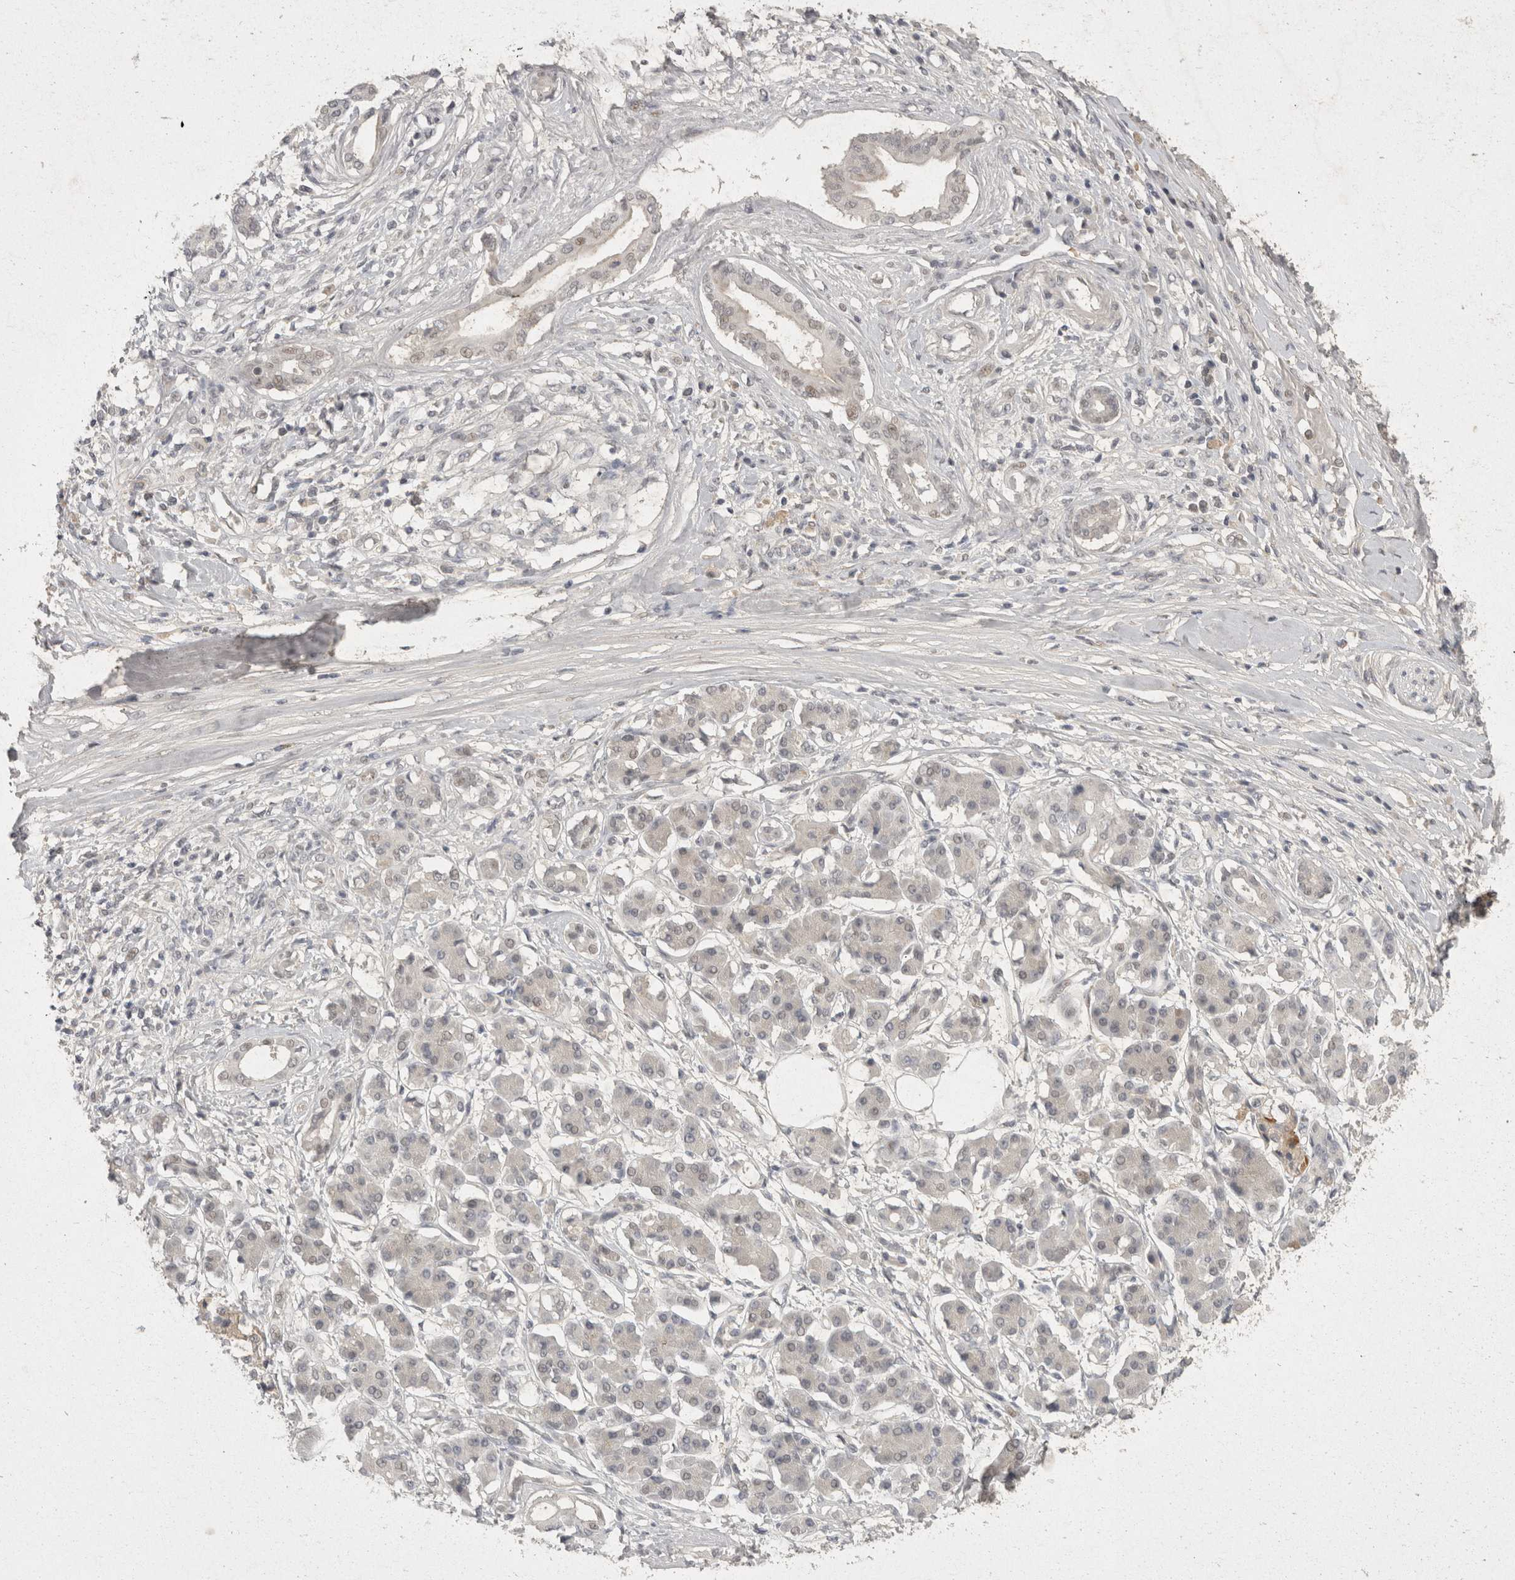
{"staining": {"intensity": "negative", "quantity": "none", "location": "none"}, "tissue": "pancreatic cancer", "cell_type": "Tumor cells", "image_type": "cancer", "snomed": [{"axis": "morphology", "description": "Adenocarcinoma, NOS"}, {"axis": "topography", "description": "Pancreas"}], "caption": "Immunohistochemistry (IHC) histopathology image of neoplastic tissue: pancreatic adenocarcinoma stained with DAB exhibits no significant protein staining in tumor cells.", "gene": "TOM1L2", "patient": {"sex": "female", "age": 56}}